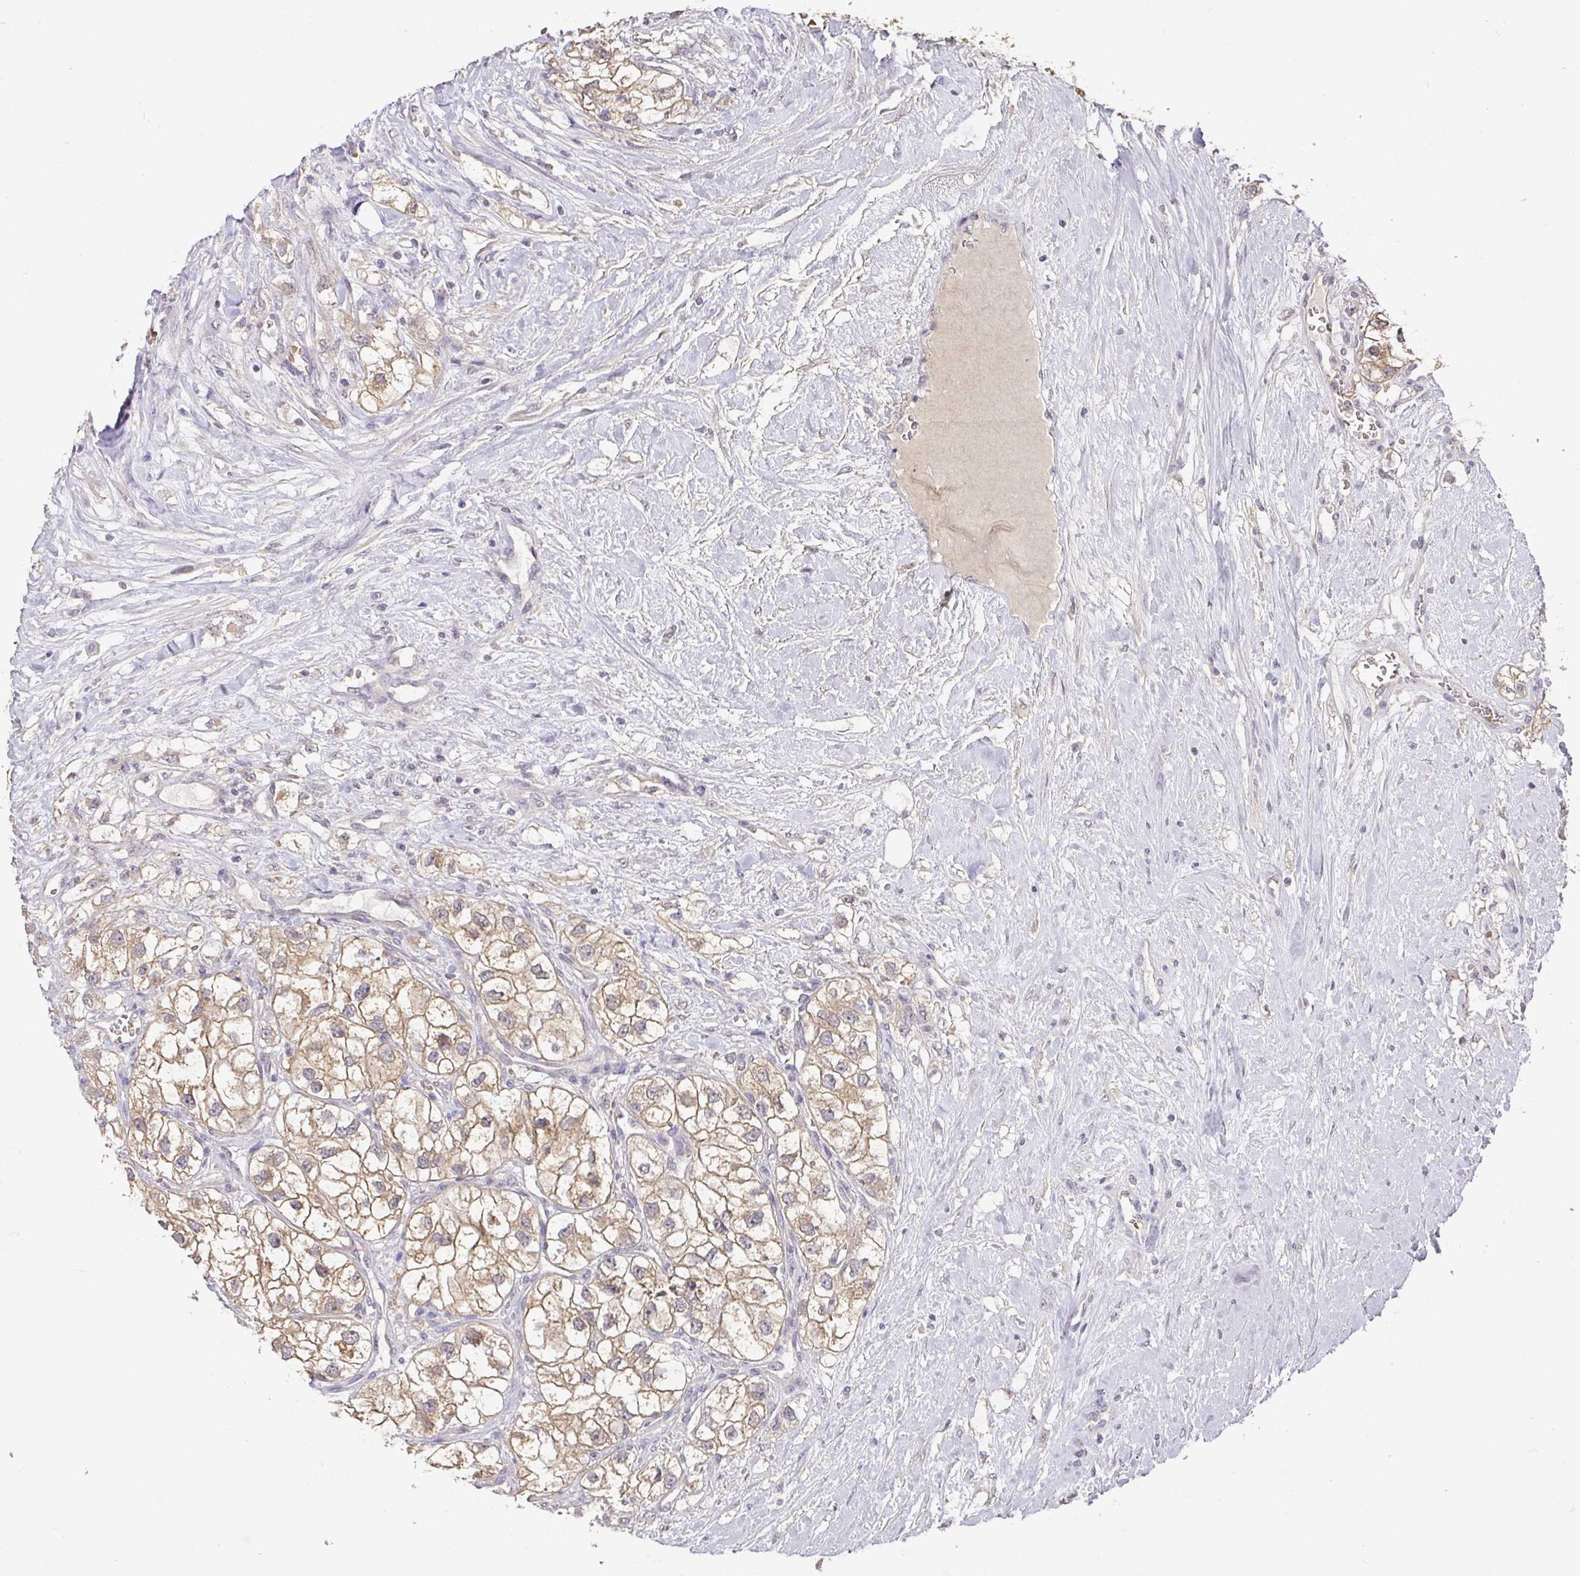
{"staining": {"intensity": "moderate", "quantity": ">75%", "location": "cytoplasmic/membranous"}, "tissue": "renal cancer", "cell_type": "Tumor cells", "image_type": "cancer", "snomed": [{"axis": "morphology", "description": "Adenocarcinoma, NOS"}, {"axis": "topography", "description": "Kidney"}], "caption": "Immunohistochemistry (IHC) image of renal cancer stained for a protein (brown), which displays medium levels of moderate cytoplasmic/membranous positivity in approximately >75% of tumor cells.", "gene": "FOXN4", "patient": {"sex": "male", "age": 59}}